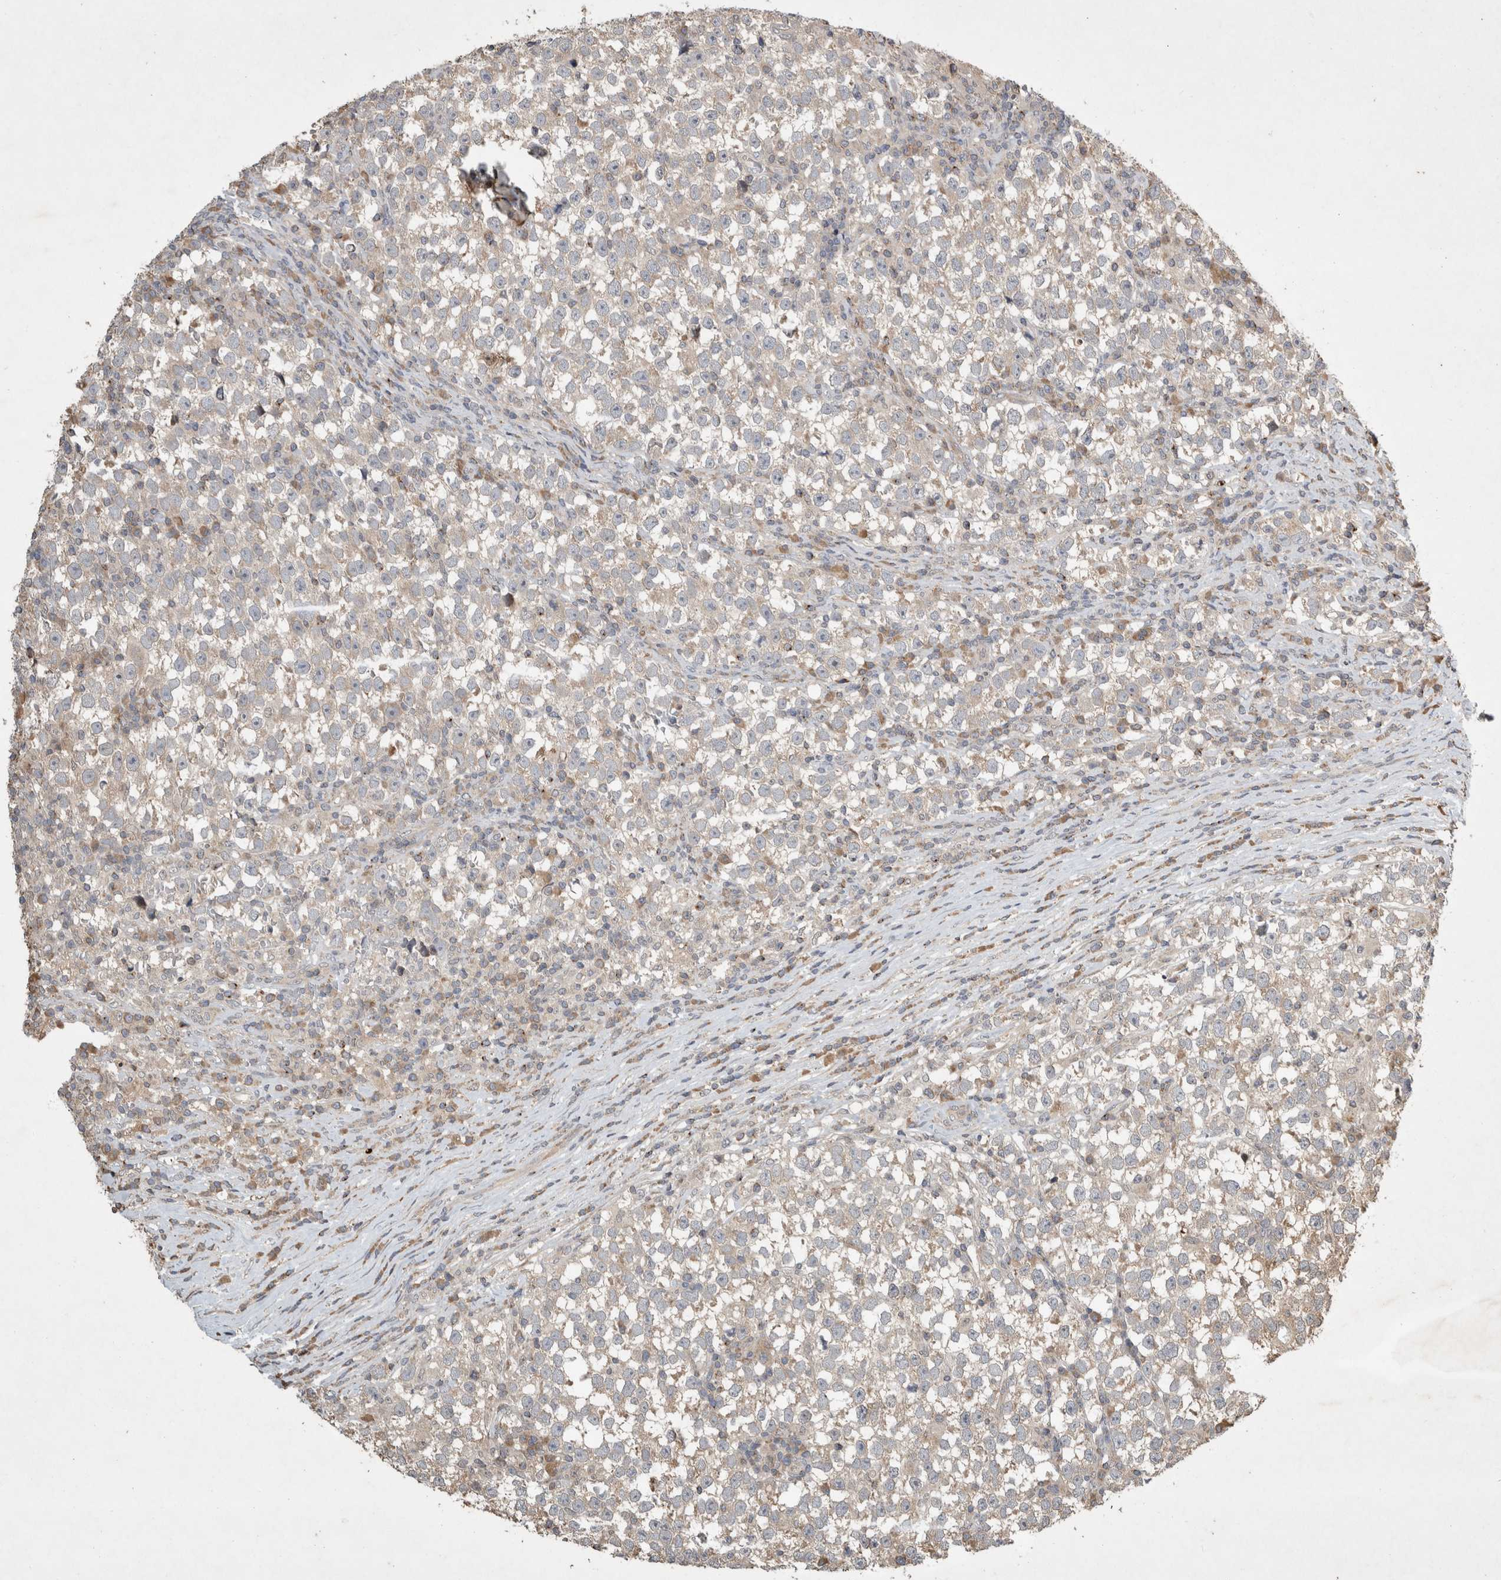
{"staining": {"intensity": "negative", "quantity": "none", "location": "none"}, "tissue": "testis cancer", "cell_type": "Tumor cells", "image_type": "cancer", "snomed": [{"axis": "morphology", "description": "Normal tissue, NOS"}, {"axis": "morphology", "description": "Seminoma, NOS"}, {"axis": "topography", "description": "Testis"}], "caption": "Tumor cells show no significant protein expression in seminoma (testis).", "gene": "SERAC1", "patient": {"sex": "male", "age": 43}}